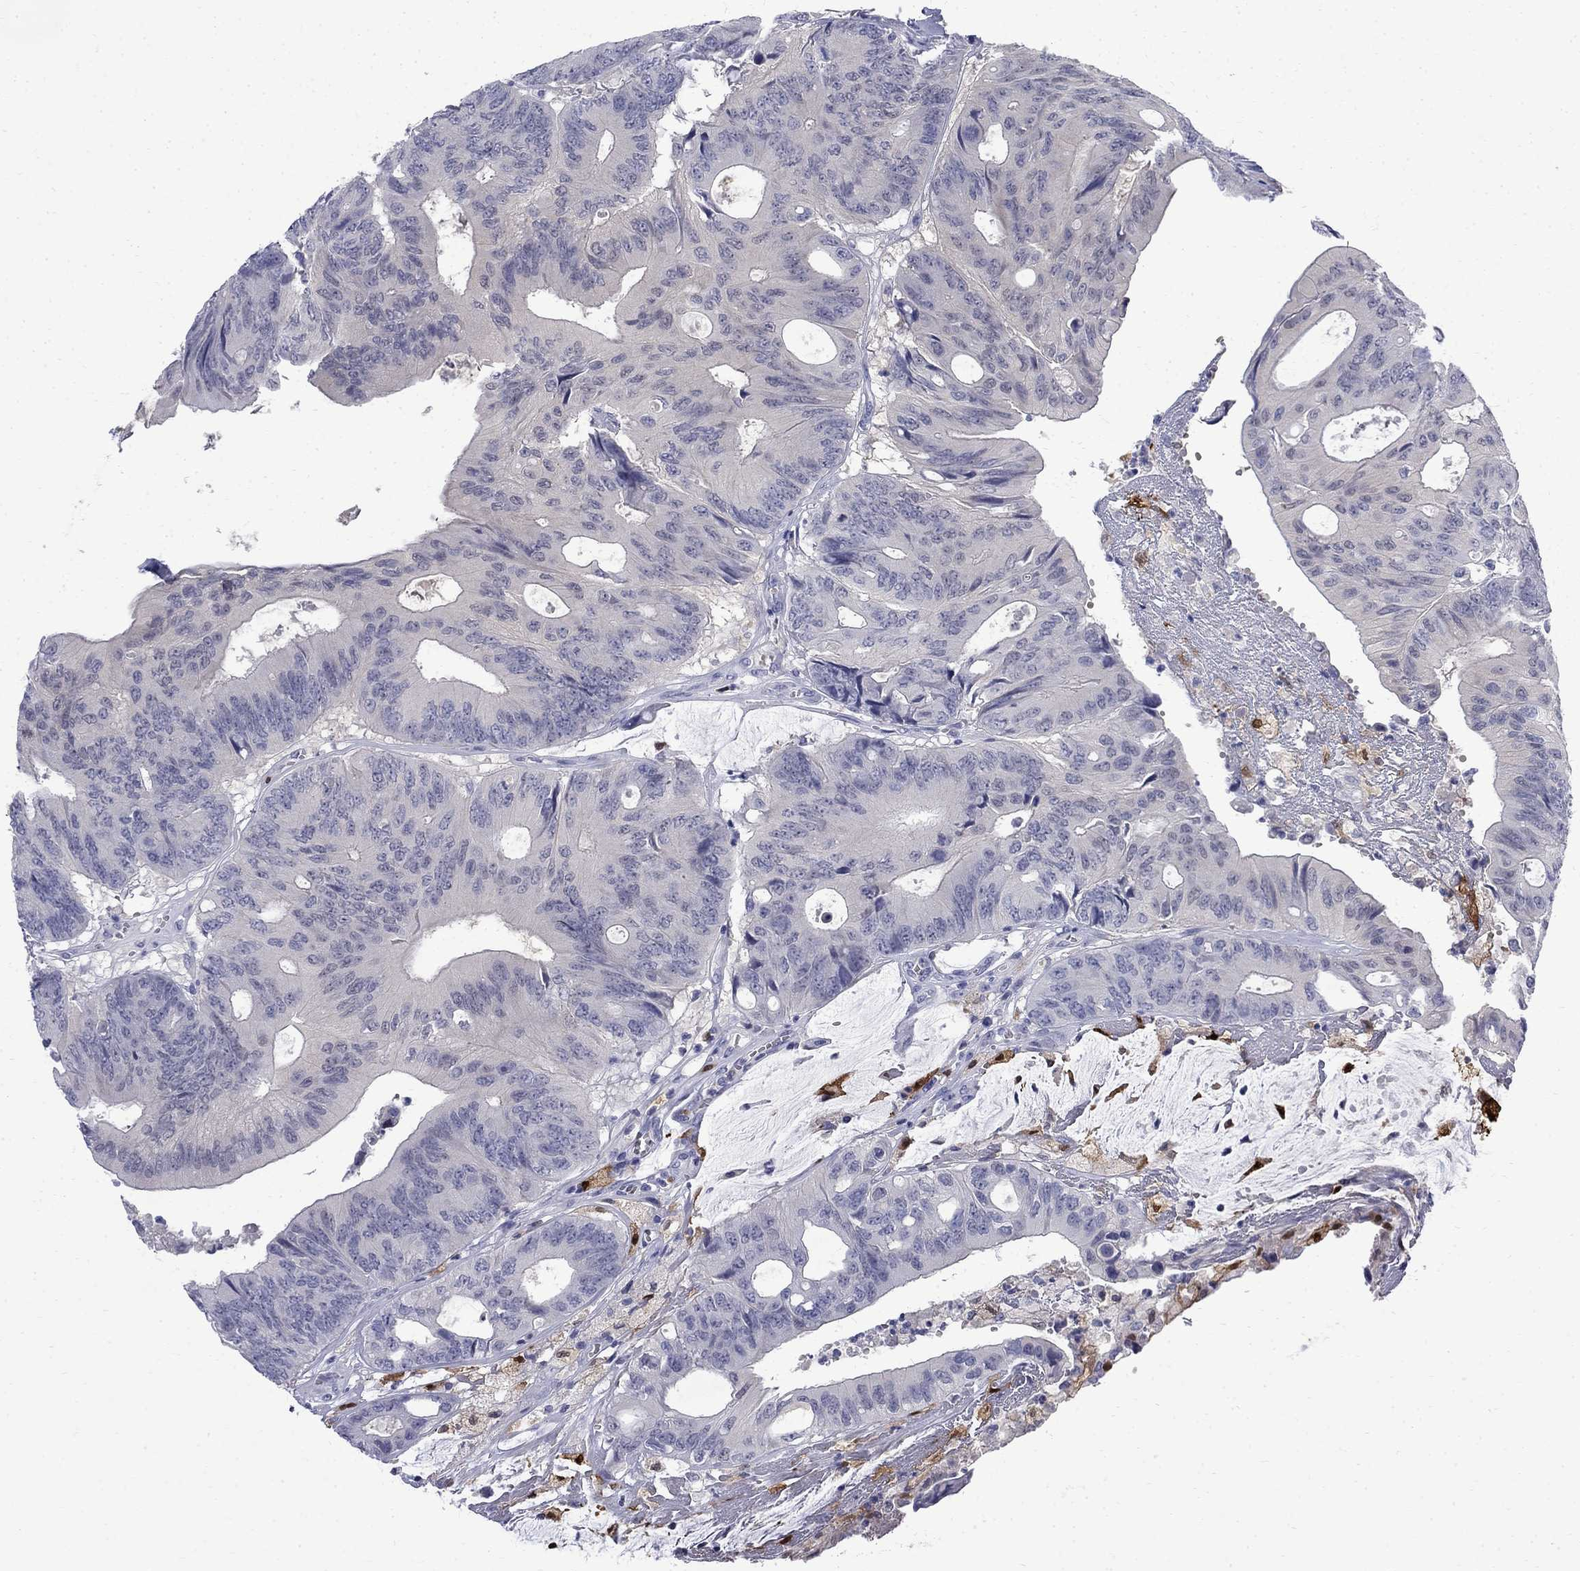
{"staining": {"intensity": "negative", "quantity": "none", "location": "none"}, "tissue": "colorectal cancer", "cell_type": "Tumor cells", "image_type": "cancer", "snomed": [{"axis": "morphology", "description": "Normal tissue, NOS"}, {"axis": "morphology", "description": "Adenocarcinoma, NOS"}, {"axis": "topography", "description": "Colon"}], "caption": "DAB immunohistochemical staining of colorectal cancer exhibits no significant expression in tumor cells. (Brightfield microscopy of DAB IHC at high magnification).", "gene": "SERPINB2", "patient": {"sex": "male", "age": 65}}